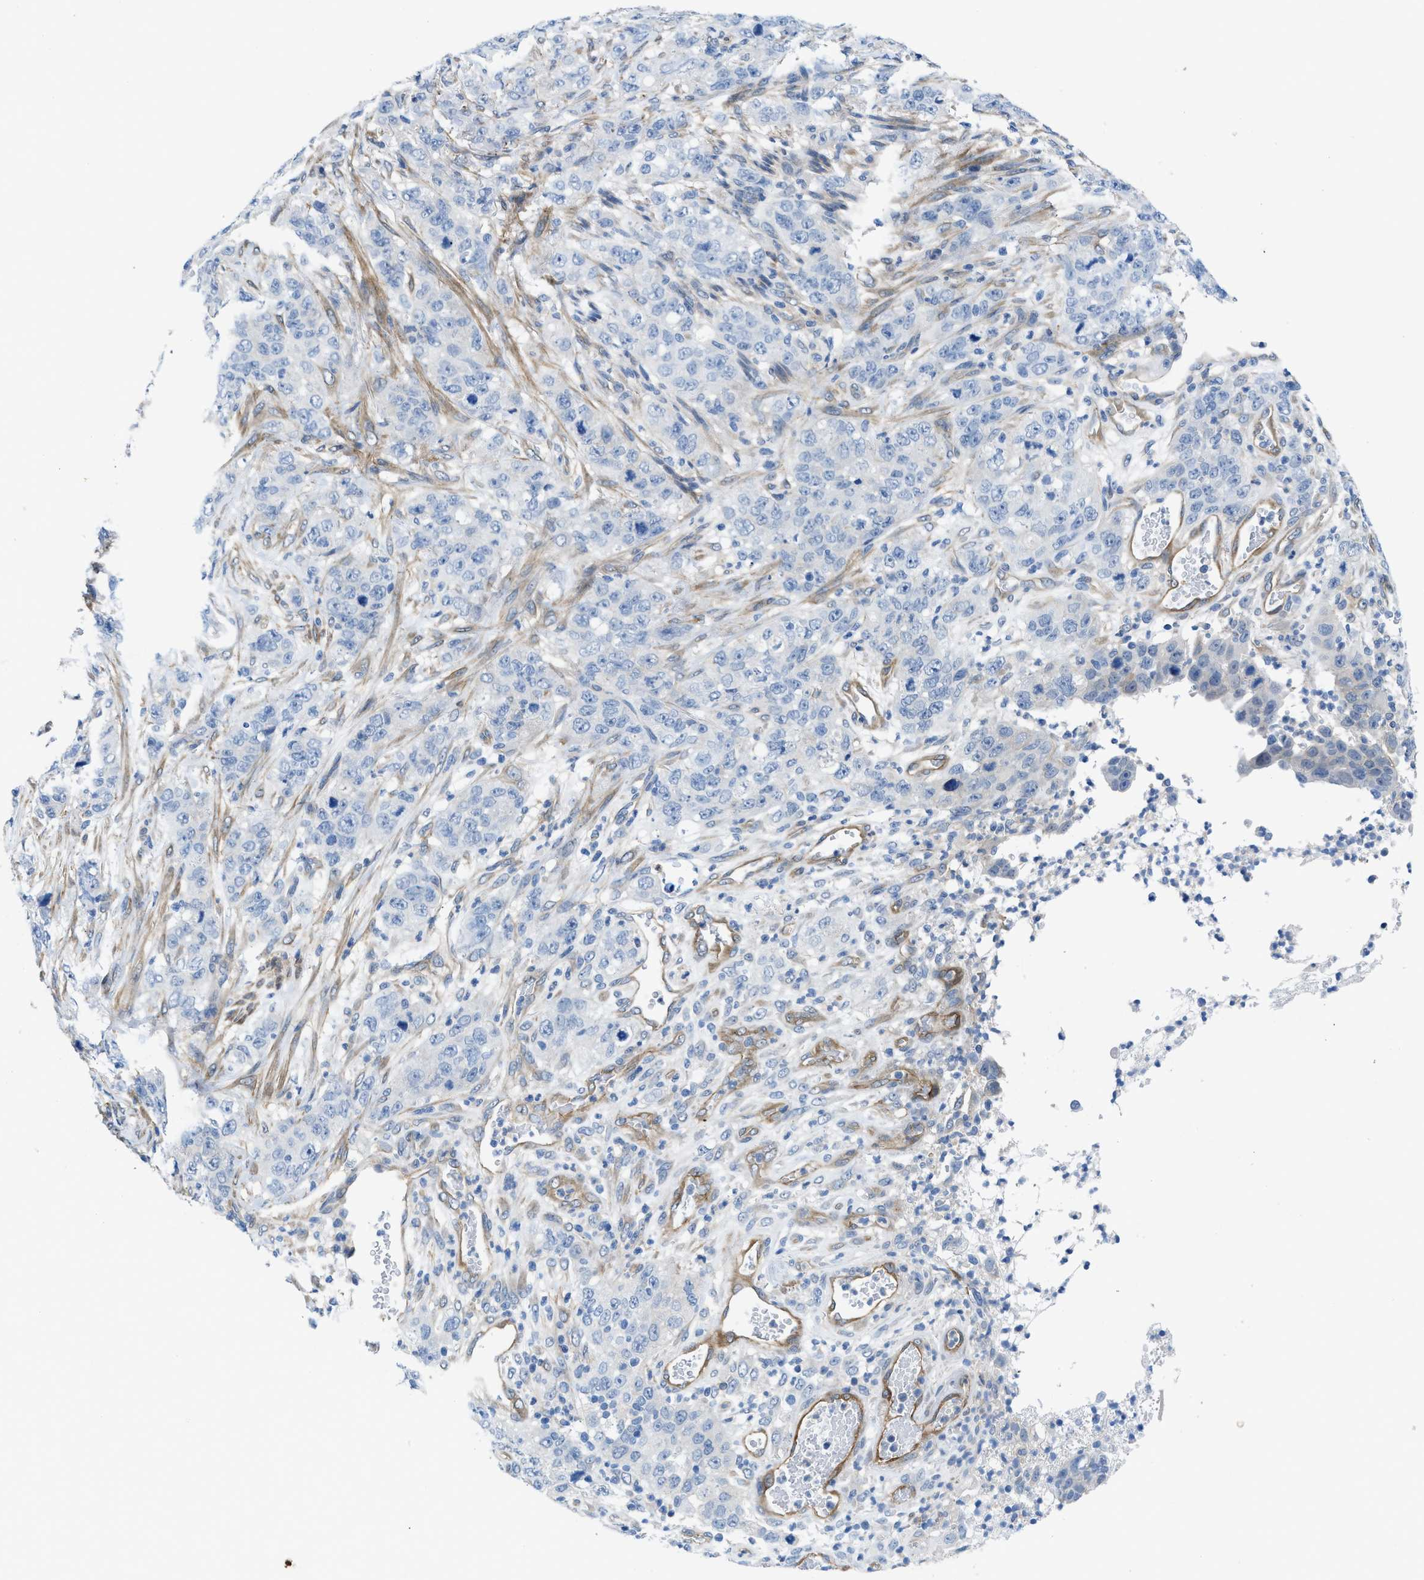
{"staining": {"intensity": "negative", "quantity": "none", "location": "none"}, "tissue": "stomach cancer", "cell_type": "Tumor cells", "image_type": "cancer", "snomed": [{"axis": "morphology", "description": "Adenocarcinoma, NOS"}, {"axis": "topography", "description": "Stomach"}], "caption": "High magnification brightfield microscopy of stomach cancer (adenocarcinoma) stained with DAB (brown) and counterstained with hematoxylin (blue): tumor cells show no significant positivity.", "gene": "PDLIM5", "patient": {"sex": "male", "age": 48}}